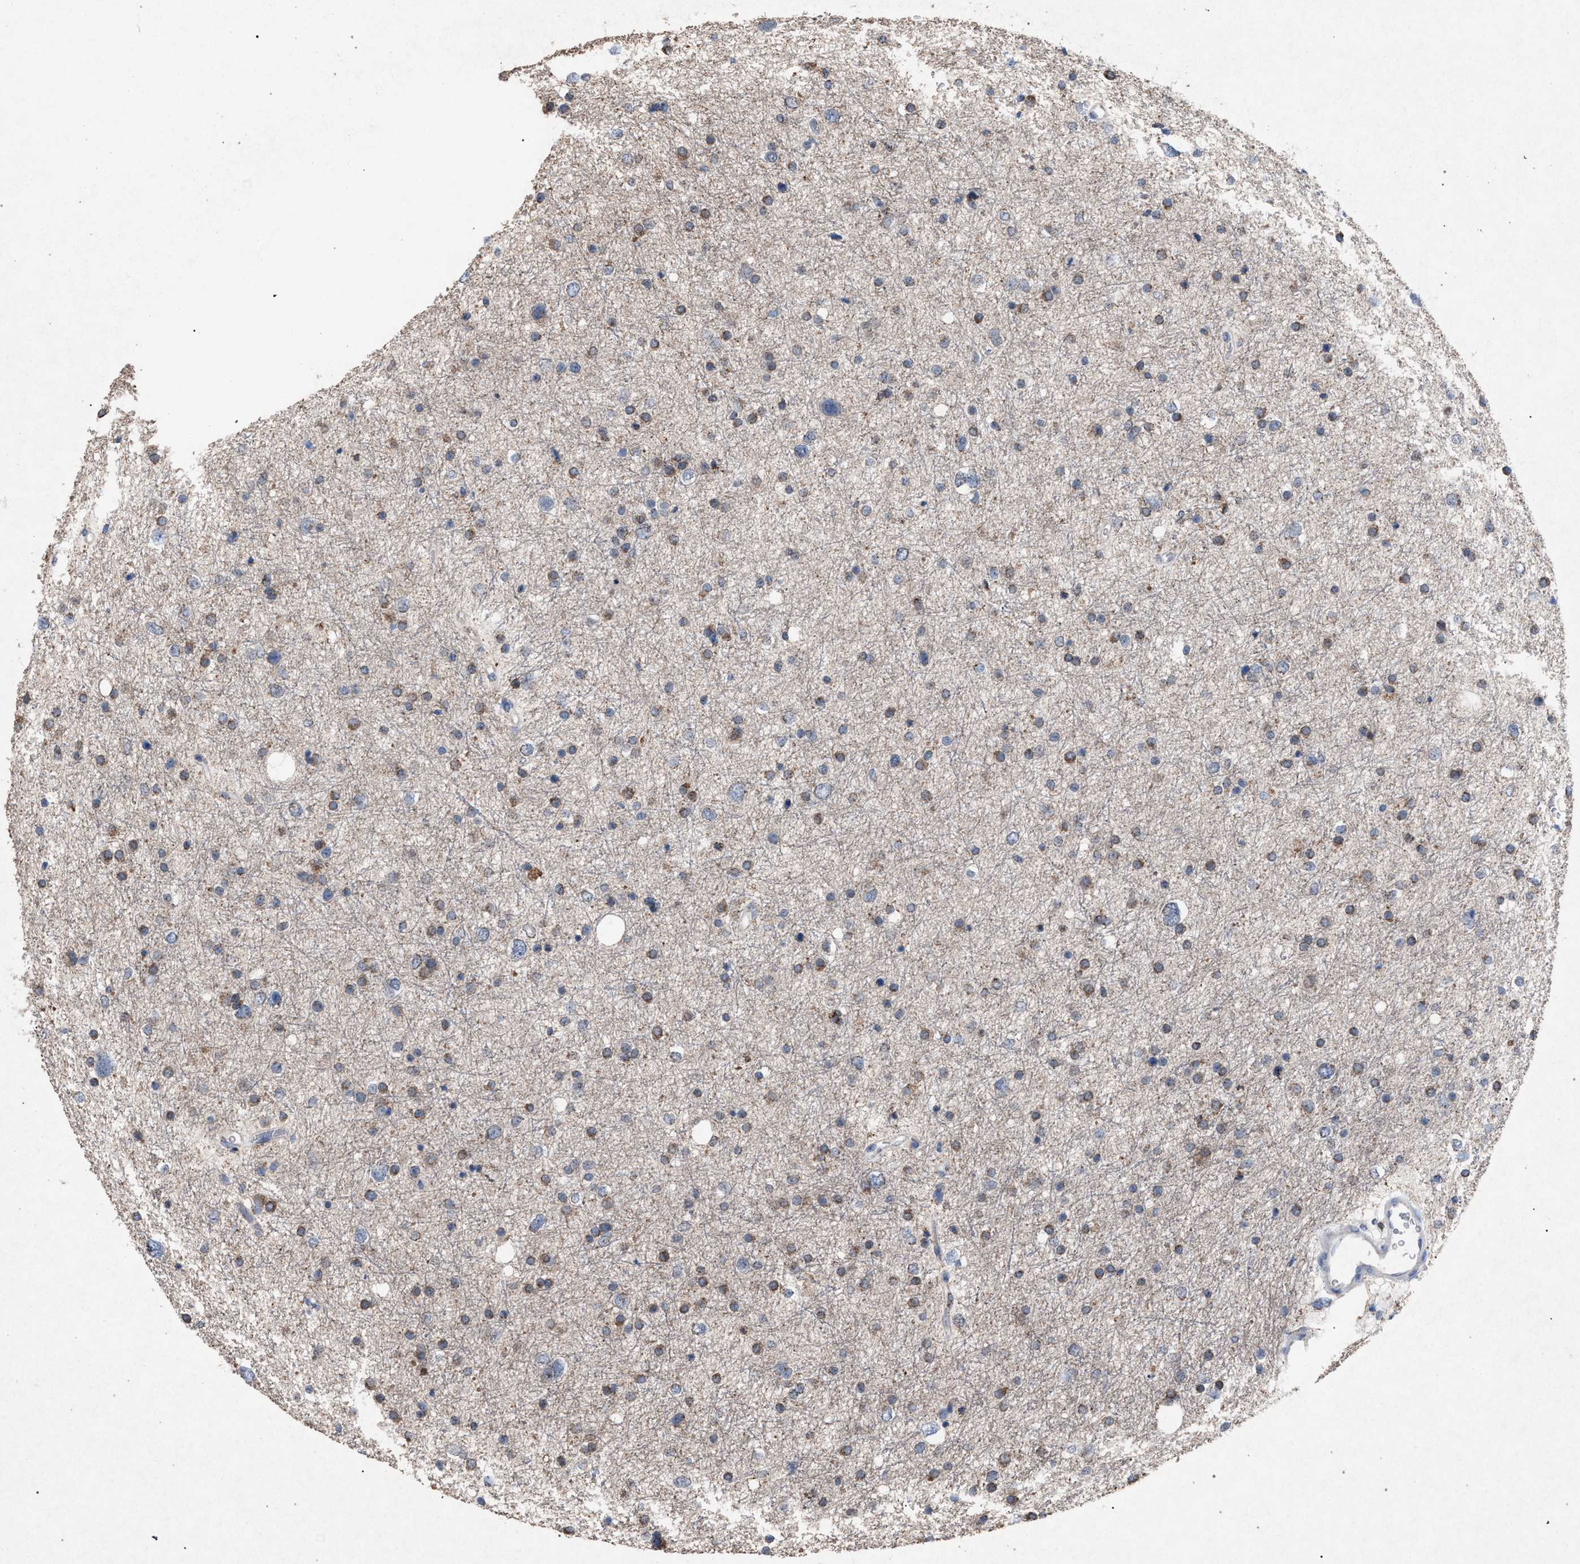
{"staining": {"intensity": "weak", "quantity": ">75%", "location": "cytoplasmic/membranous"}, "tissue": "glioma", "cell_type": "Tumor cells", "image_type": "cancer", "snomed": [{"axis": "morphology", "description": "Glioma, malignant, Low grade"}, {"axis": "topography", "description": "Brain"}], "caption": "Immunohistochemistry (DAB) staining of human malignant glioma (low-grade) demonstrates weak cytoplasmic/membranous protein staining in about >75% of tumor cells.", "gene": "HSD17B4", "patient": {"sex": "female", "age": 37}}